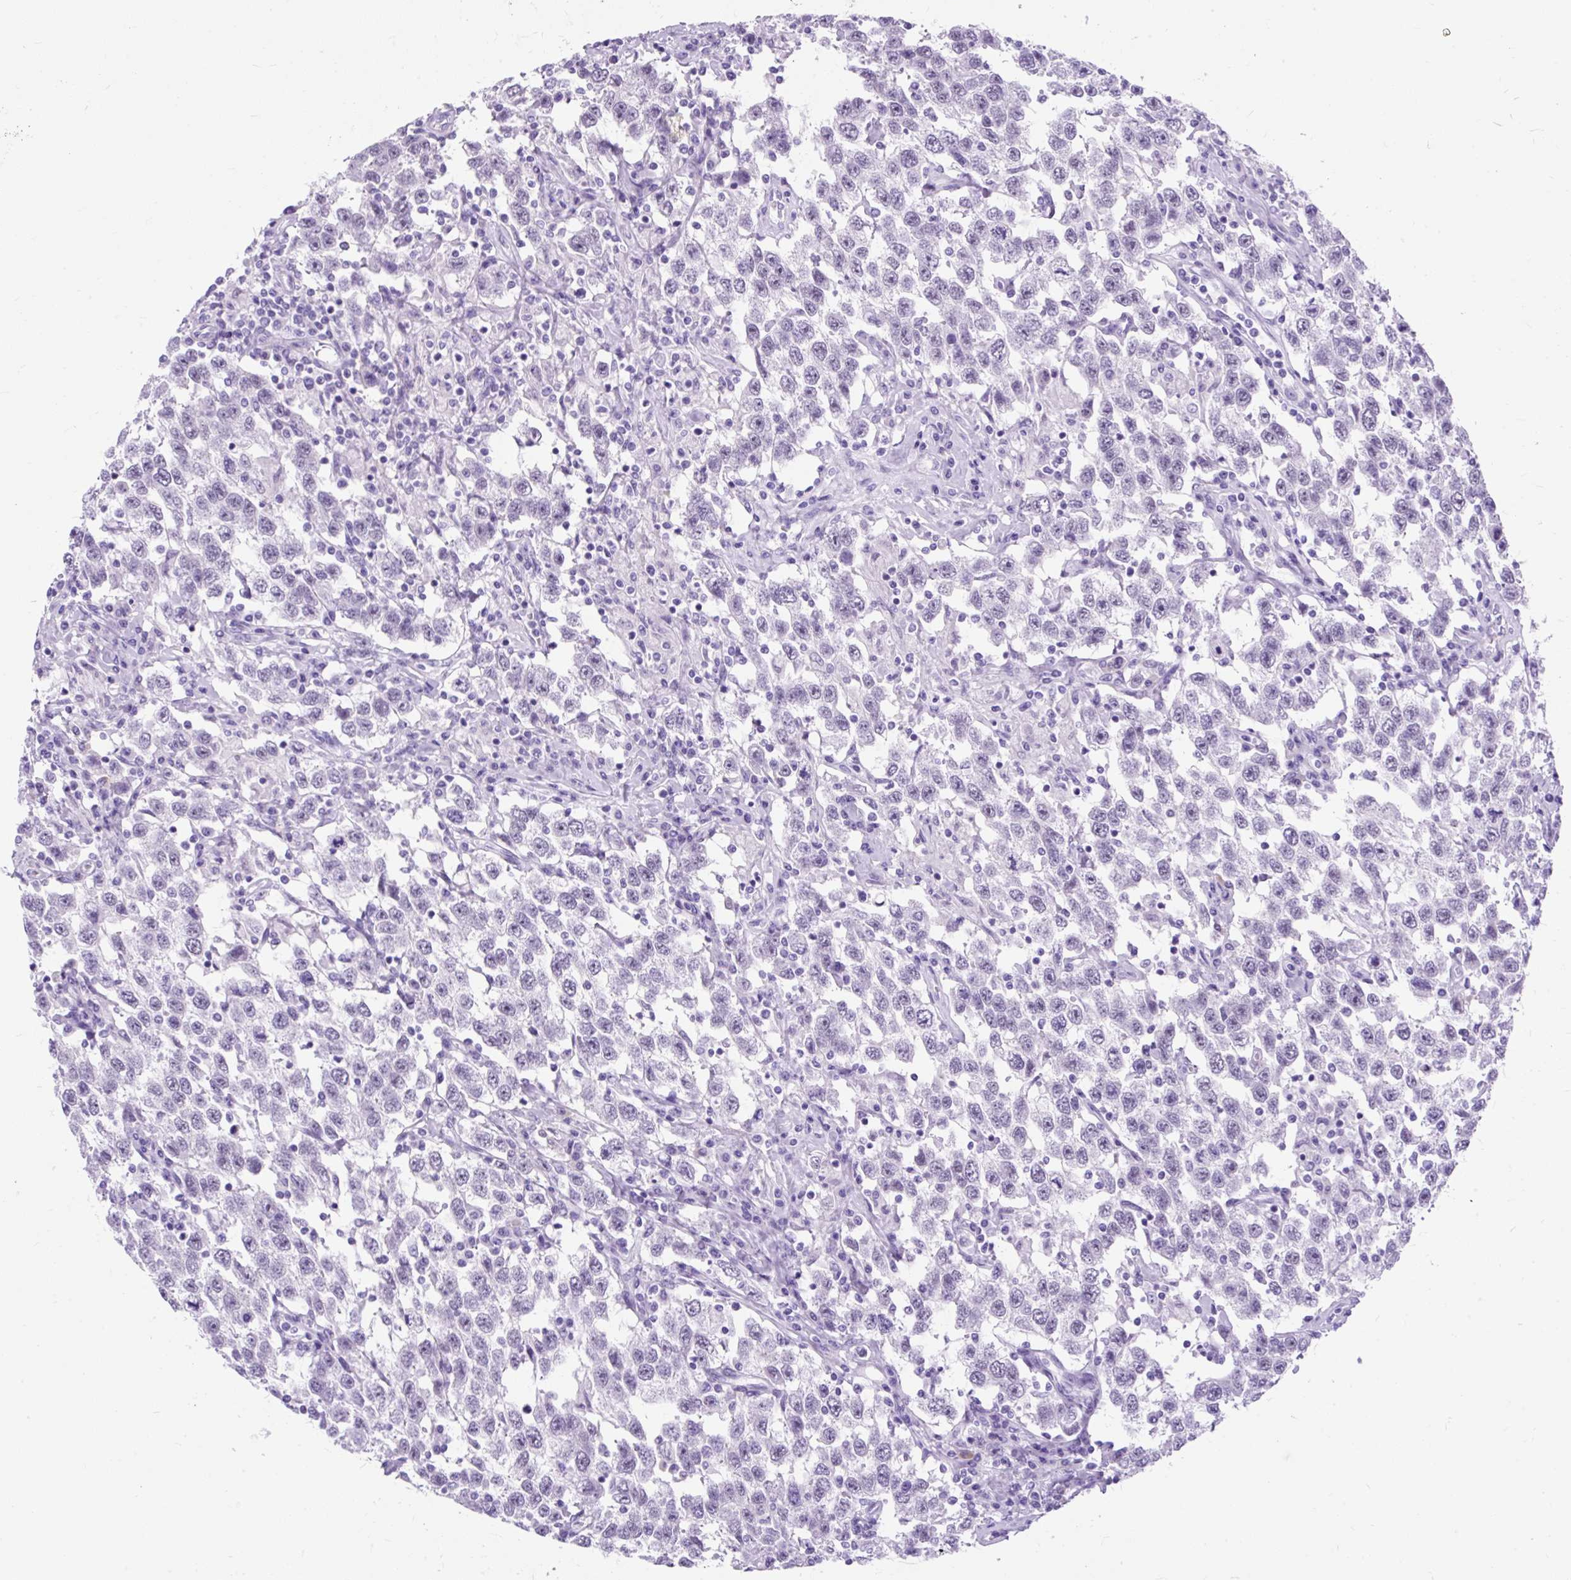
{"staining": {"intensity": "negative", "quantity": "none", "location": "none"}, "tissue": "testis cancer", "cell_type": "Tumor cells", "image_type": "cancer", "snomed": [{"axis": "morphology", "description": "Seminoma, NOS"}, {"axis": "topography", "description": "Testis"}], "caption": "Immunohistochemistry (IHC) image of testis cancer stained for a protein (brown), which exhibits no staining in tumor cells.", "gene": "SCGB1A1", "patient": {"sex": "male", "age": 41}}